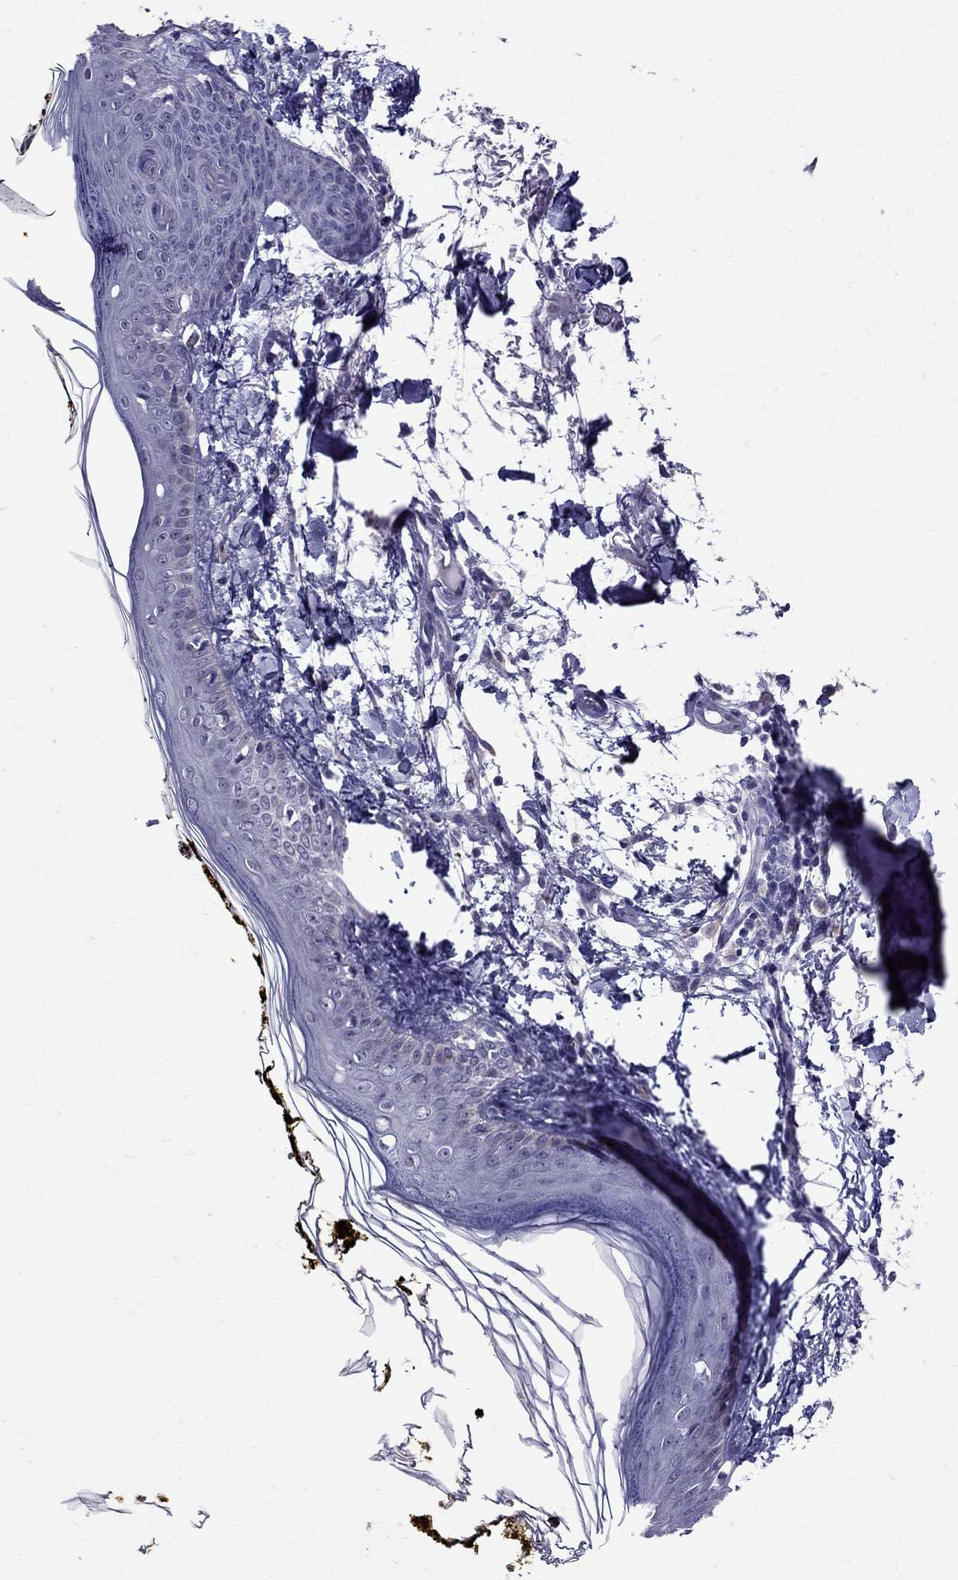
{"staining": {"intensity": "negative", "quantity": "none", "location": "none"}, "tissue": "skin", "cell_type": "Fibroblasts", "image_type": "normal", "snomed": [{"axis": "morphology", "description": "Normal tissue, NOS"}, {"axis": "topography", "description": "Skin"}], "caption": "This photomicrograph is of benign skin stained with immunohistochemistry (IHC) to label a protein in brown with the nuclei are counter-stained blue. There is no positivity in fibroblasts.", "gene": "OLFM4", "patient": {"sex": "male", "age": 76}}